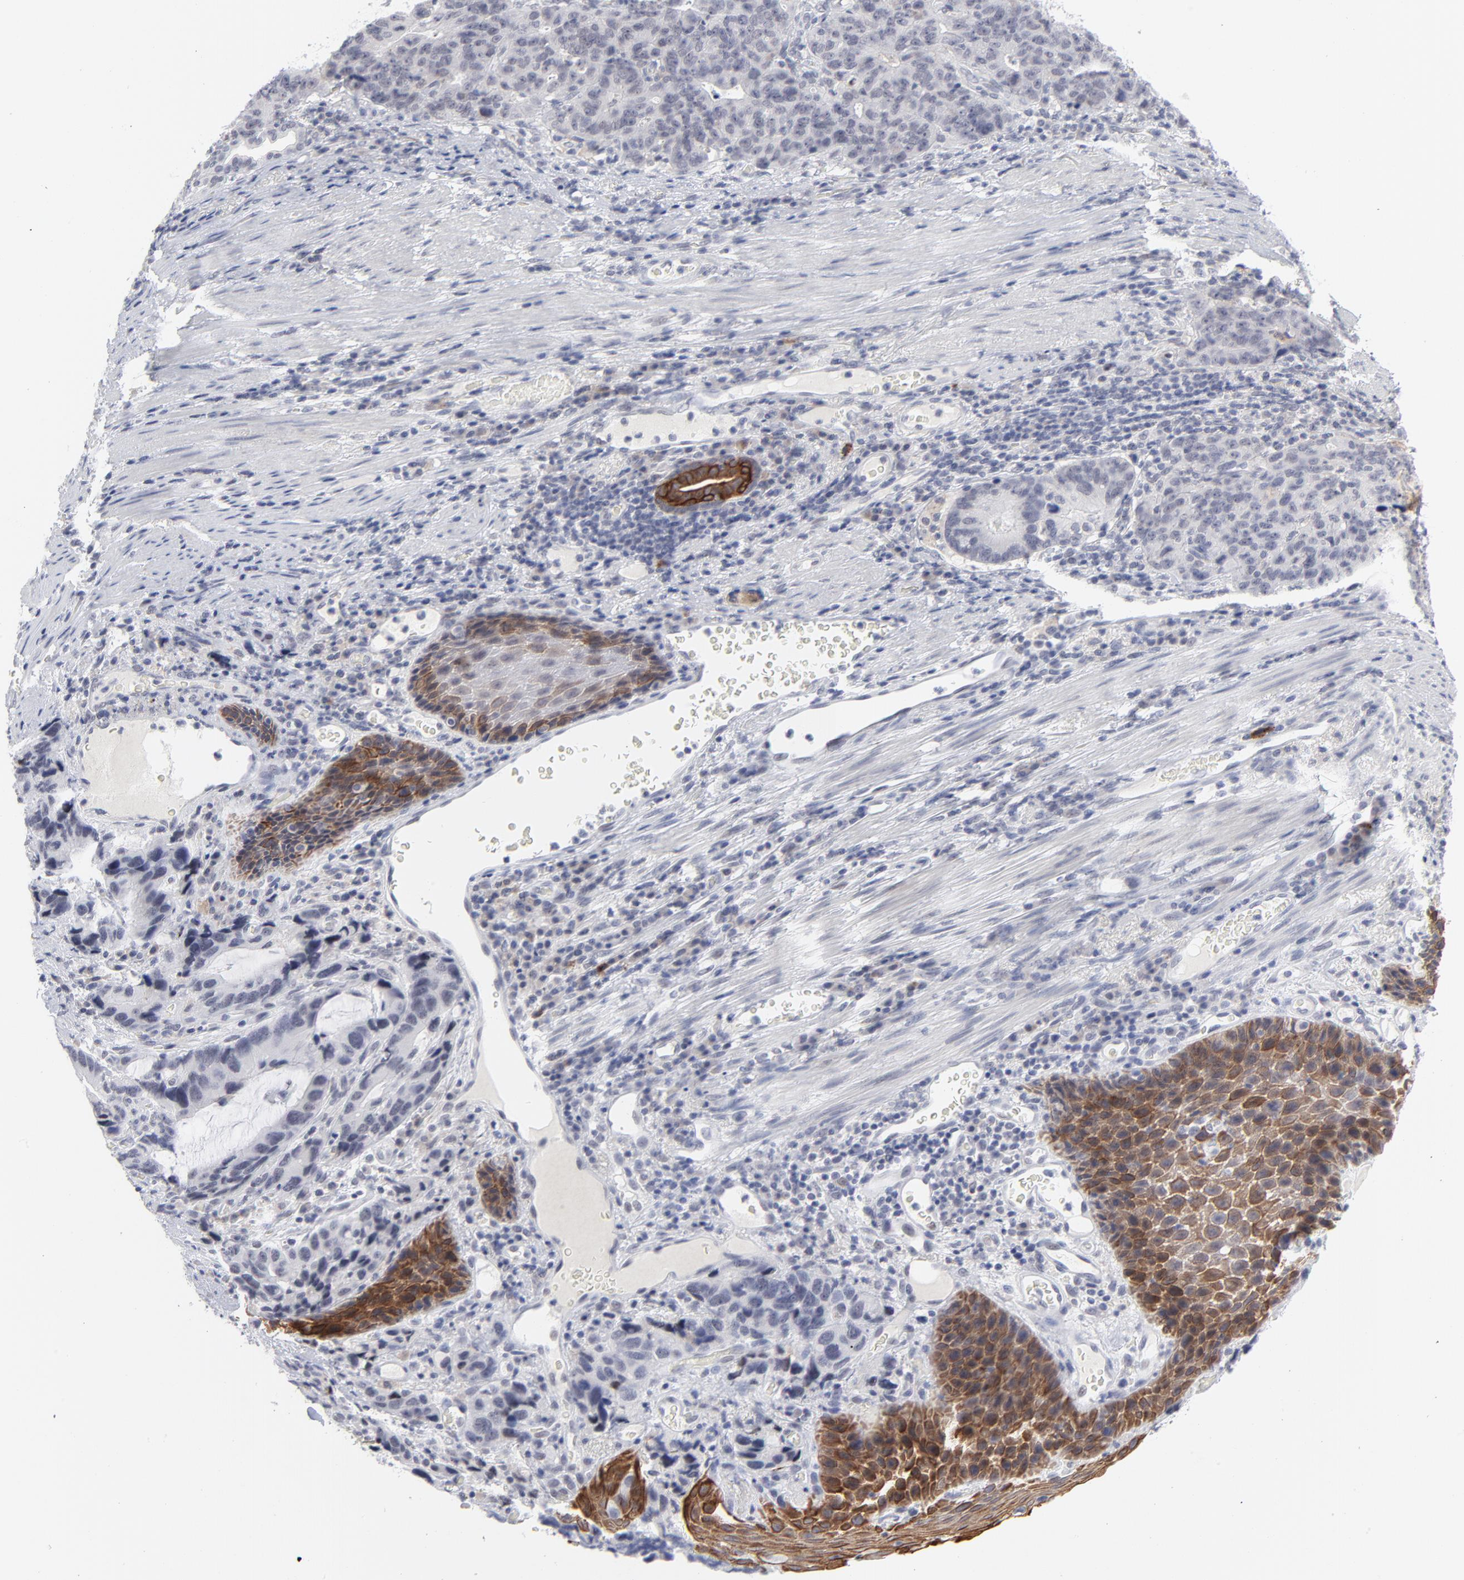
{"staining": {"intensity": "negative", "quantity": "none", "location": "none"}, "tissue": "stomach cancer", "cell_type": "Tumor cells", "image_type": "cancer", "snomed": [{"axis": "morphology", "description": "Adenocarcinoma, NOS"}, {"axis": "topography", "description": "Esophagus"}, {"axis": "topography", "description": "Stomach"}], "caption": "Stomach adenocarcinoma stained for a protein using immunohistochemistry (IHC) reveals no expression tumor cells.", "gene": "CCR2", "patient": {"sex": "male", "age": 74}}